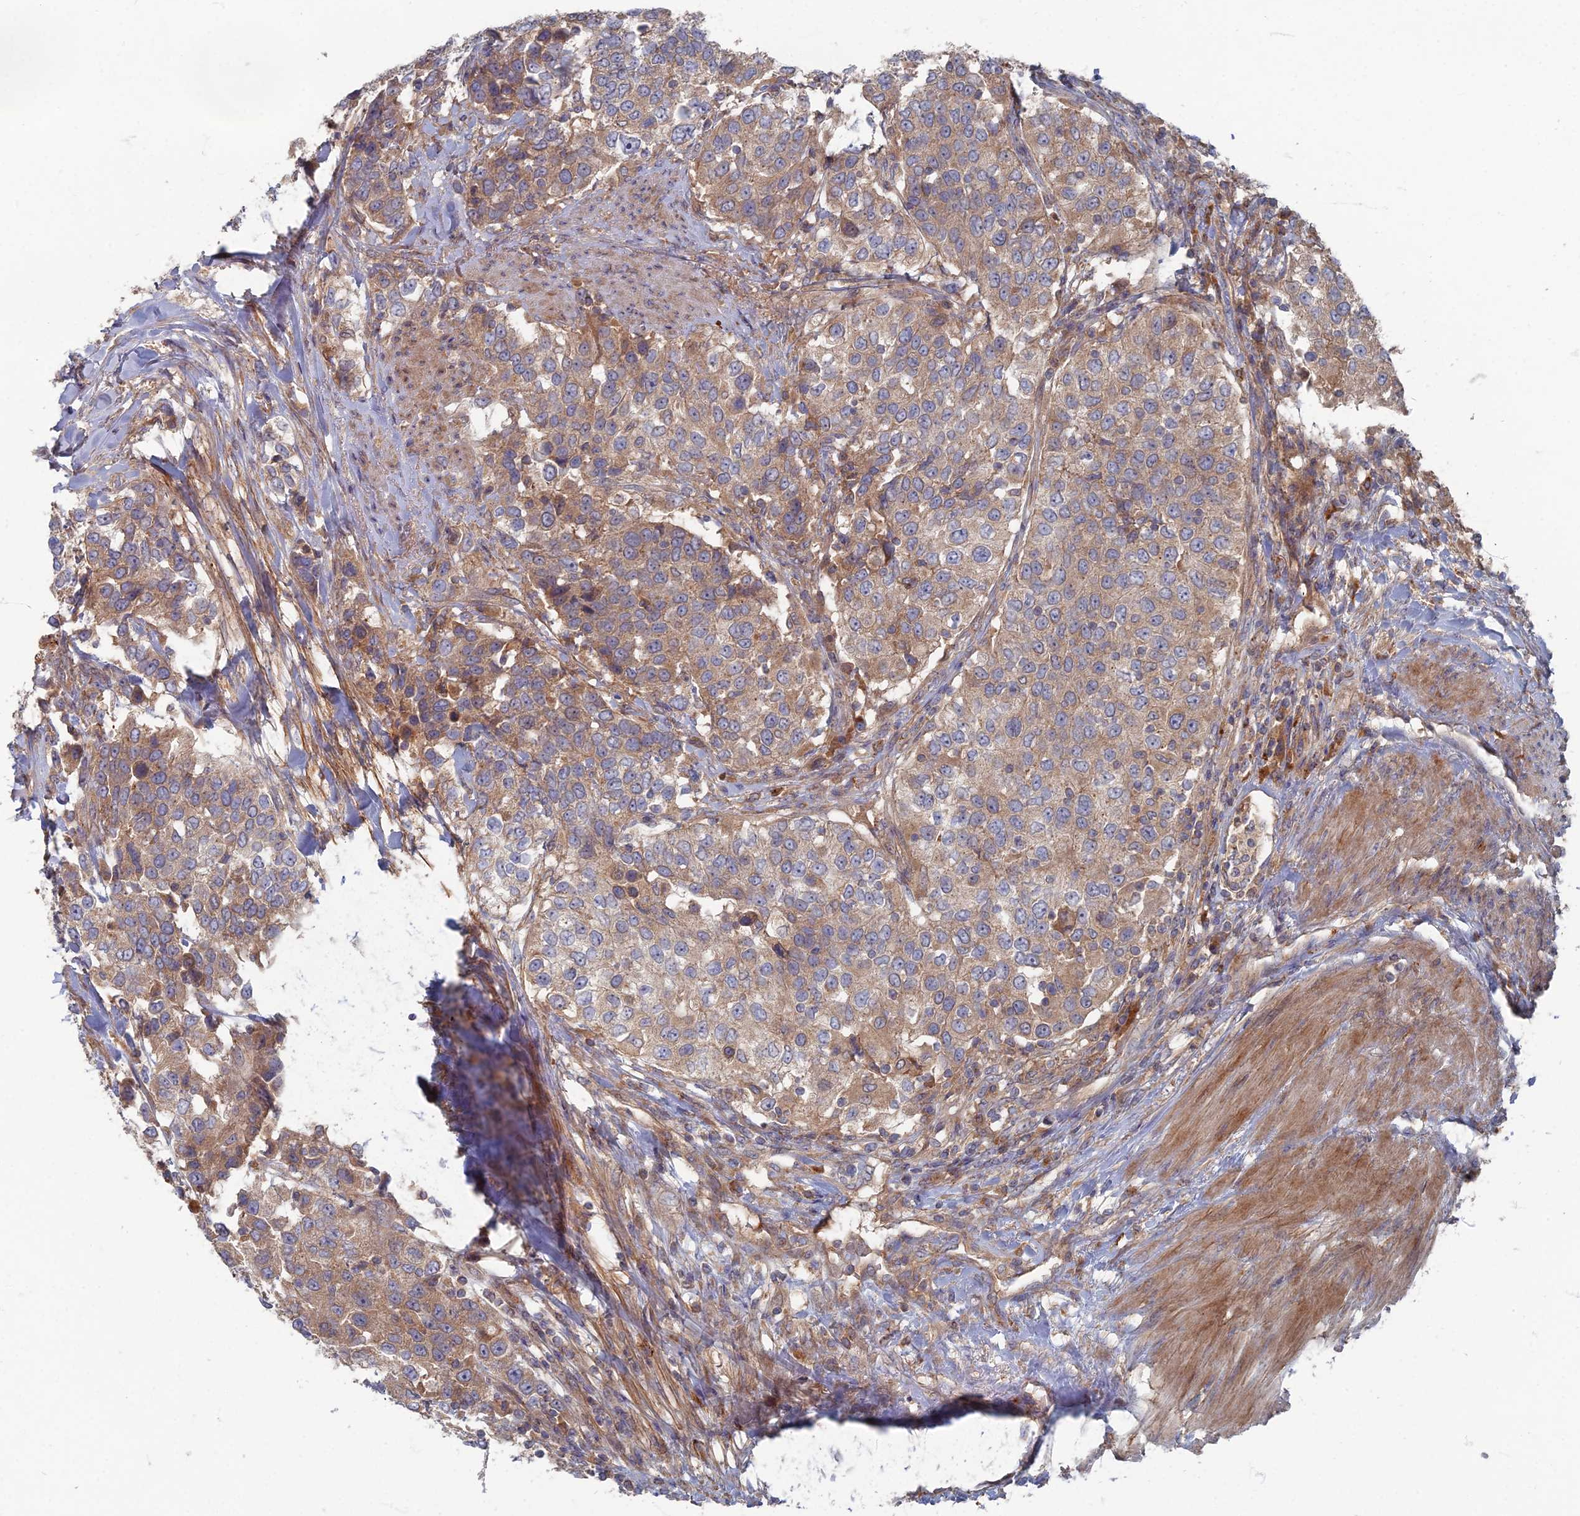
{"staining": {"intensity": "moderate", "quantity": ">75%", "location": "cytoplasmic/membranous"}, "tissue": "urothelial cancer", "cell_type": "Tumor cells", "image_type": "cancer", "snomed": [{"axis": "morphology", "description": "Urothelial carcinoma, High grade"}, {"axis": "topography", "description": "Urinary bladder"}], "caption": "High-power microscopy captured an immunohistochemistry (IHC) histopathology image of urothelial cancer, revealing moderate cytoplasmic/membranous positivity in approximately >75% of tumor cells.", "gene": "PPCDC", "patient": {"sex": "female", "age": 80}}